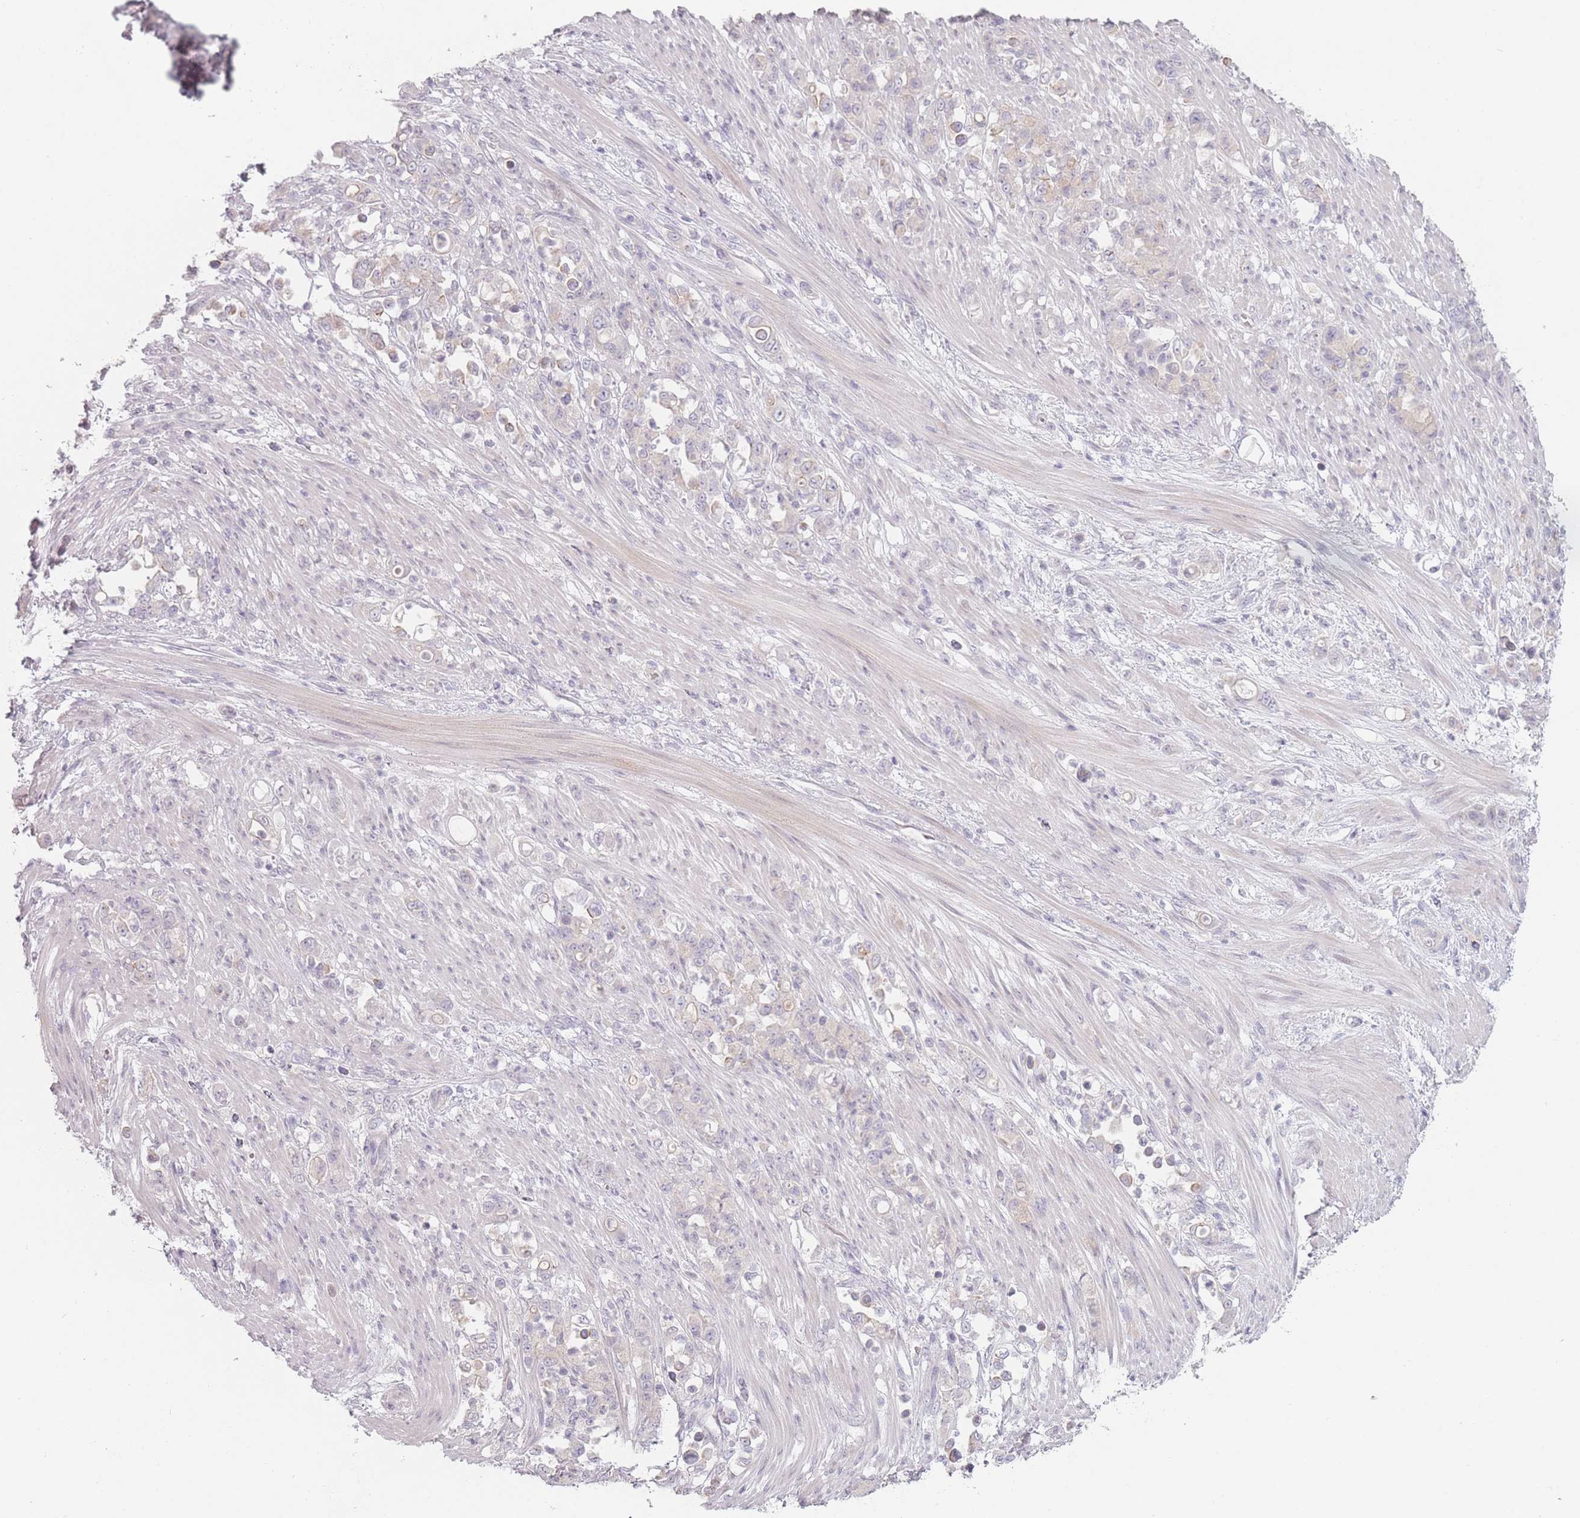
{"staining": {"intensity": "negative", "quantity": "none", "location": "none"}, "tissue": "stomach cancer", "cell_type": "Tumor cells", "image_type": "cancer", "snomed": [{"axis": "morphology", "description": "Normal tissue, NOS"}, {"axis": "morphology", "description": "Adenocarcinoma, NOS"}, {"axis": "topography", "description": "Stomach"}], "caption": "This is an IHC histopathology image of human stomach cancer. There is no expression in tumor cells.", "gene": "RASL10B", "patient": {"sex": "female", "age": 79}}